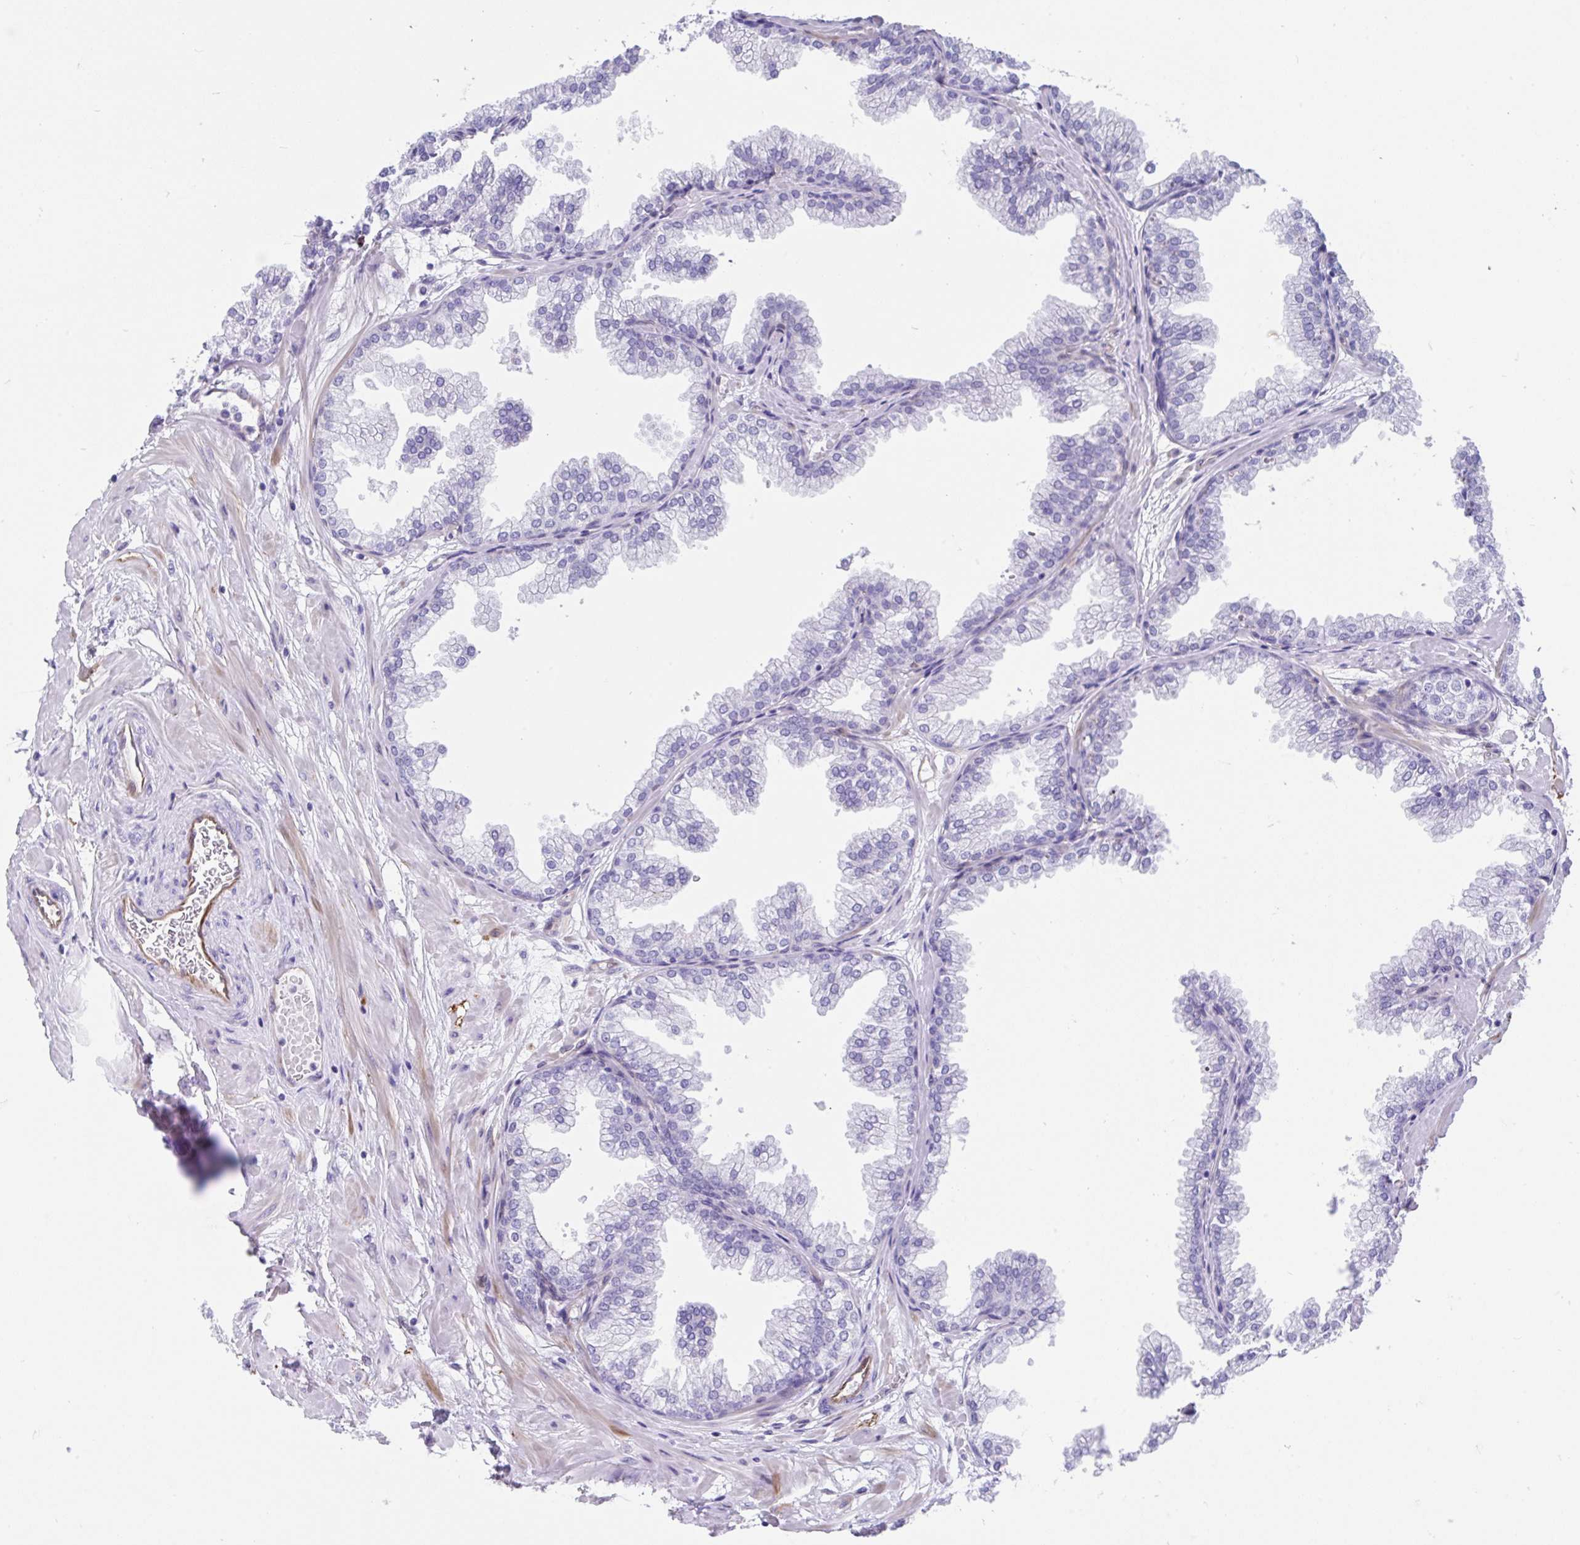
{"staining": {"intensity": "moderate", "quantity": "<25%", "location": "cytoplasmic/membranous,nuclear"}, "tissue": "prostate", "cell_type": "Glandular cells", "image_type": "normal", "snomed": [{"axis": "morphology", "description": "Normal tissue, NOS"}, {"axis": "topography", "description": "Prostate"}], "caption": "This photomicrograph displays normal prostate stained with immunohistochemistry to label a protein in brown. The cytoplasmic/membranous,nuclear of glandular cells show moderate positivity for the protein. Nuclei are counter-stained blue.", "gene": "FAM107A", "patient": {"sex": "male", "age": 37}}